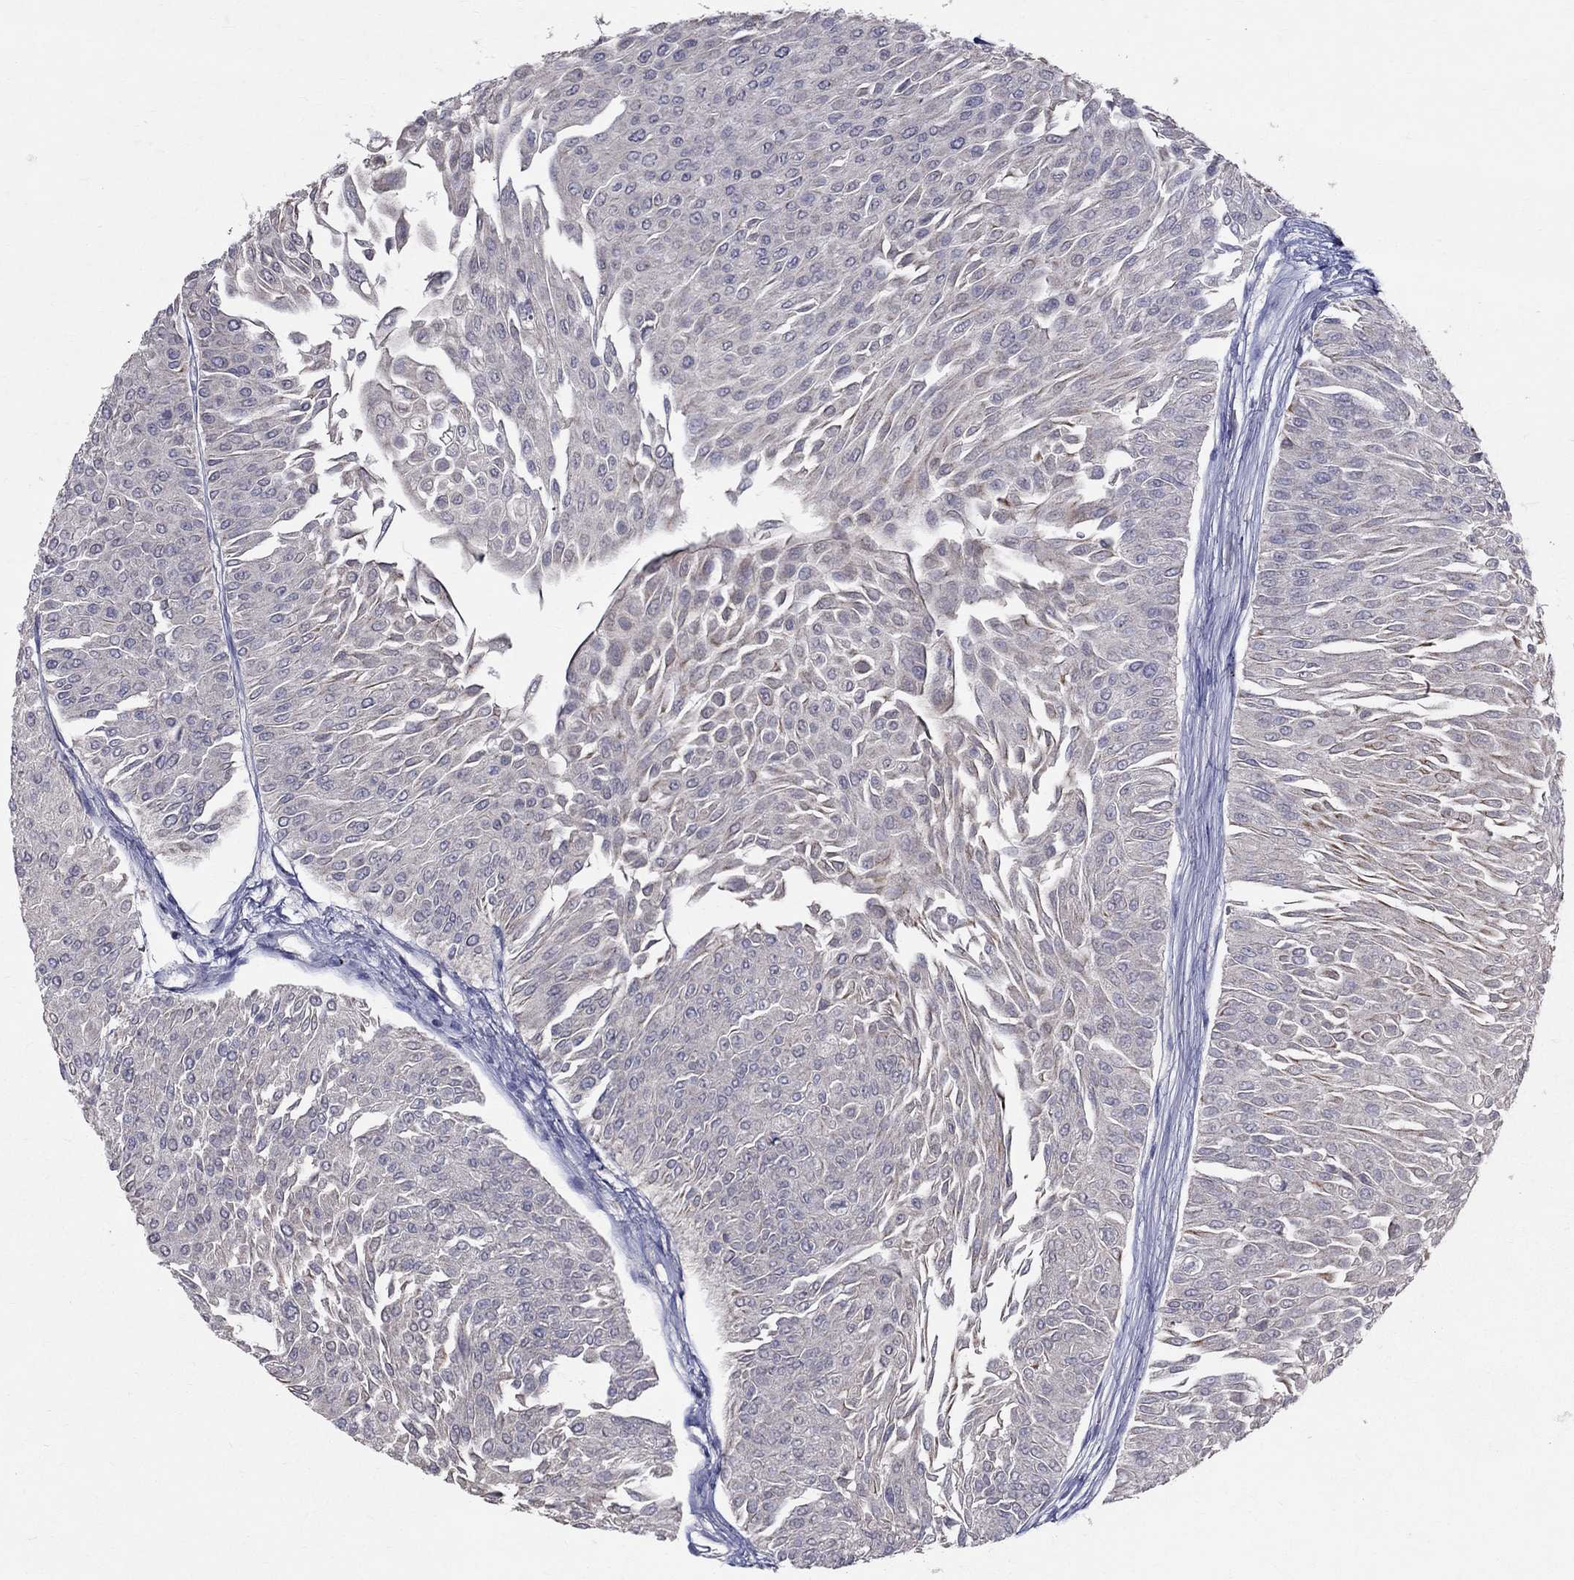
{"staining": {"intensity": "negative", "quantity": "none", "location": "none"}, "tissue": "urothelial cancer", "cell_type": "Tumor cells", "image_type": "cancer", "snomed": [{"axis": "morphology", "description": "Urothelial carcinoma, Low grade"}, {"axis": "topography", "description": "Urinary bladder"}], "caption": "The immunohistochemistry photomicrograph has no significant staining in tumor cells of urothelial cancer tissue.", "gene": "SLC4A10", "patient": {"sex": "male", "age": 67}}